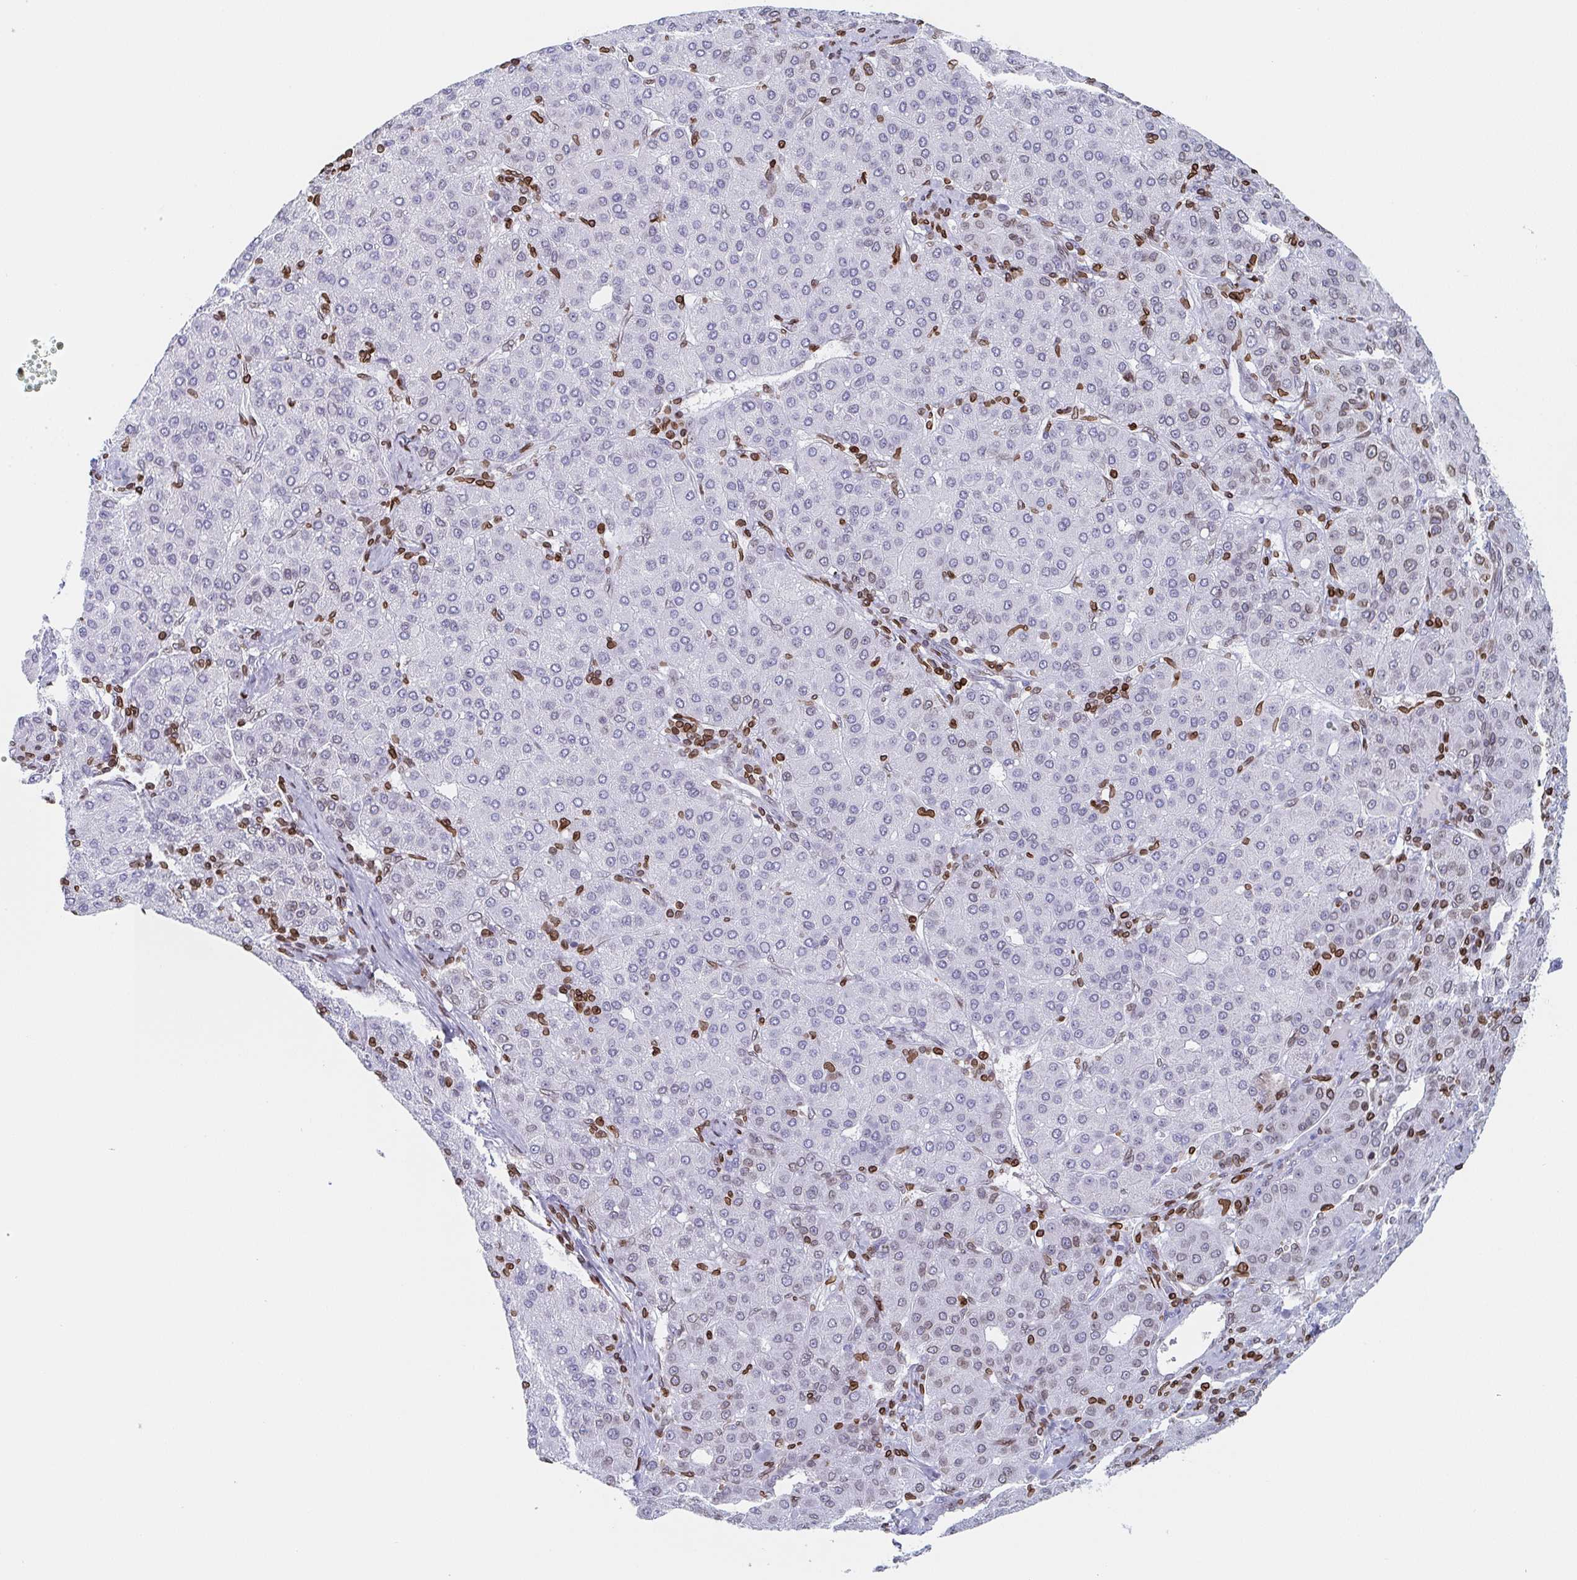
{"staining": {"intensity": "negative", "quantity": "none", "location": "none"}, "tissue": "liver cancer", "cell_type": "Tumor cells", "image_type": "cancer", "snomed": [{"axis": "morphology", "description": "Carcinoma, Hepatocellular, NOS"}, {"axis": "topography", "description": "Liver"}], "caption": "A micrograph of liver cancer stained for a protein reveals no brown staining in tumor cells.", "gene": "BTBD7", "patient": {"sex": "male", "age": 65}}